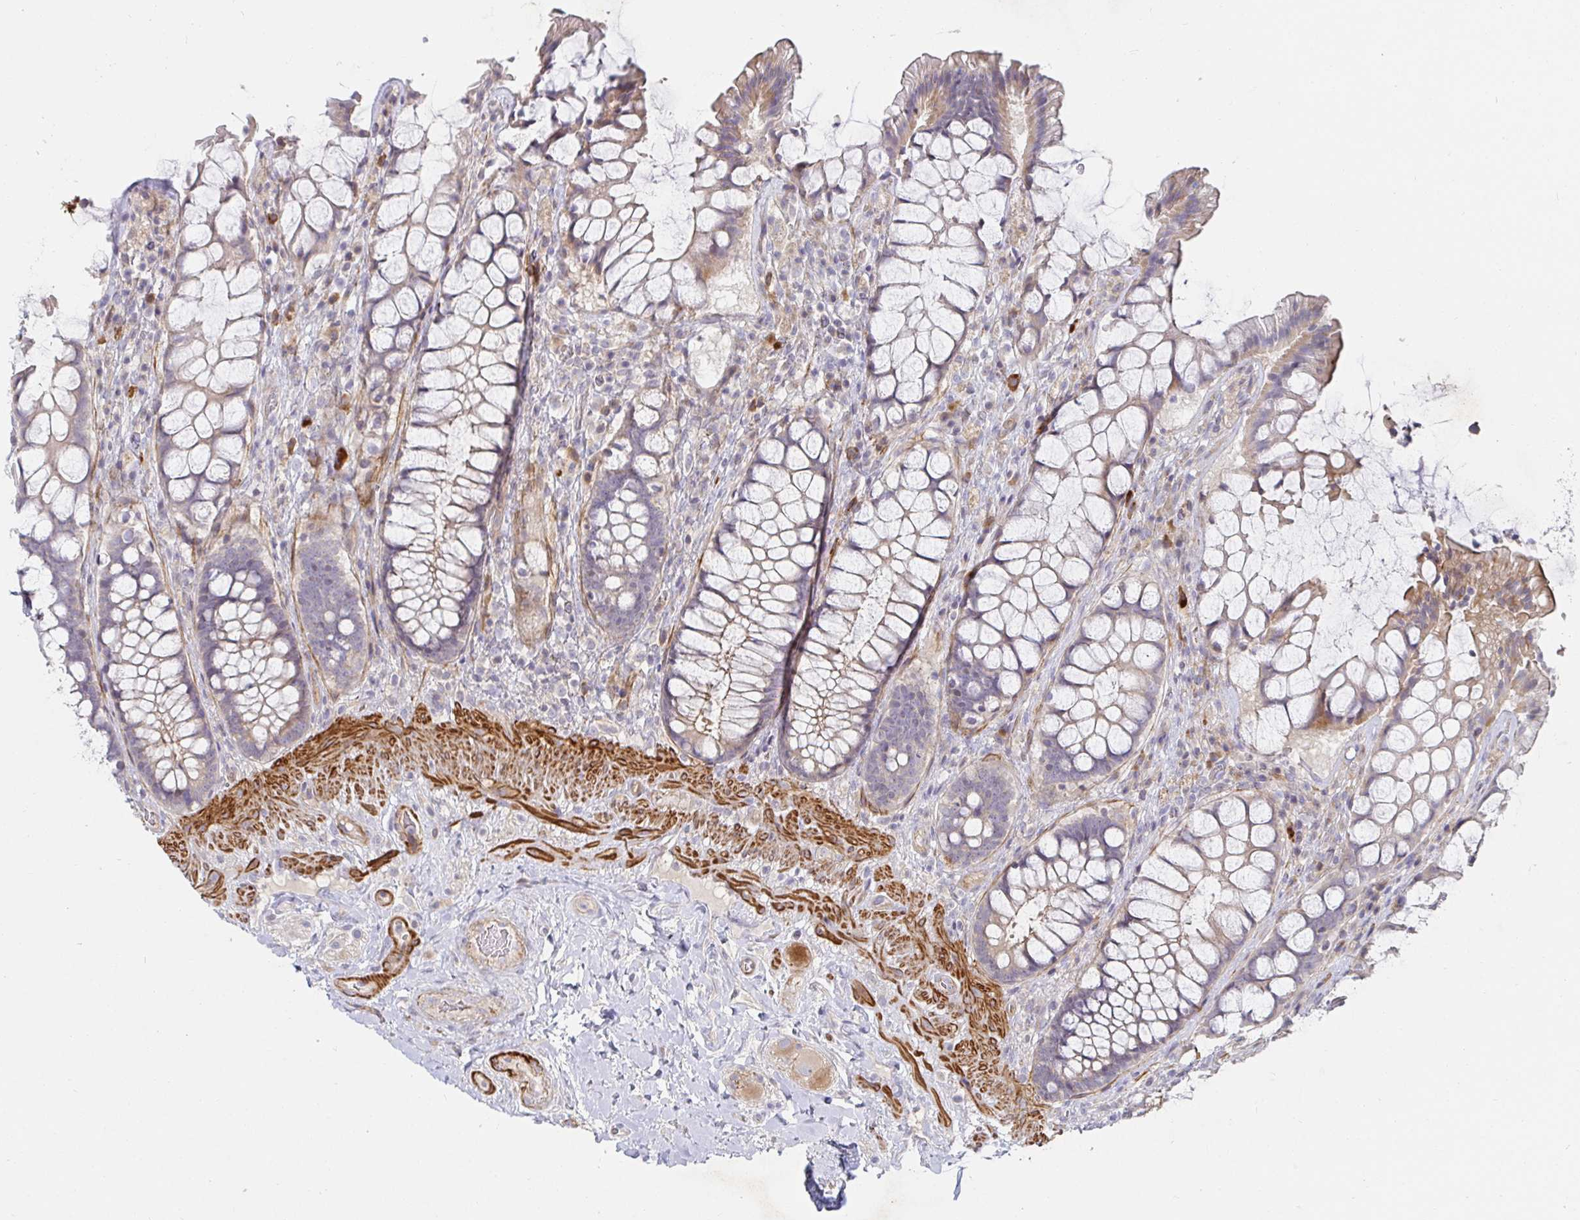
{"staining": {"intensity": "moderate", "quantity": "25%-75%", "location": "cytoplasmic/membranous"}, "tissue": "rectum", "cell_type": "Glandular cells", "image_type": "normal", "snomed": [{"axis": "morphology", "description": "Normal tissue, NOS"}, {"axis": "topography", "description": "Rectum"}], "caption": "An IHC photomicrograph of unremarkable tissue is shown. Protein staining in brown shows moderate cytoplasmic/membranous positivity in rectum within glandular cells.", "gene": "SSH2", "patient": {"sex": "female", "age": 58}}